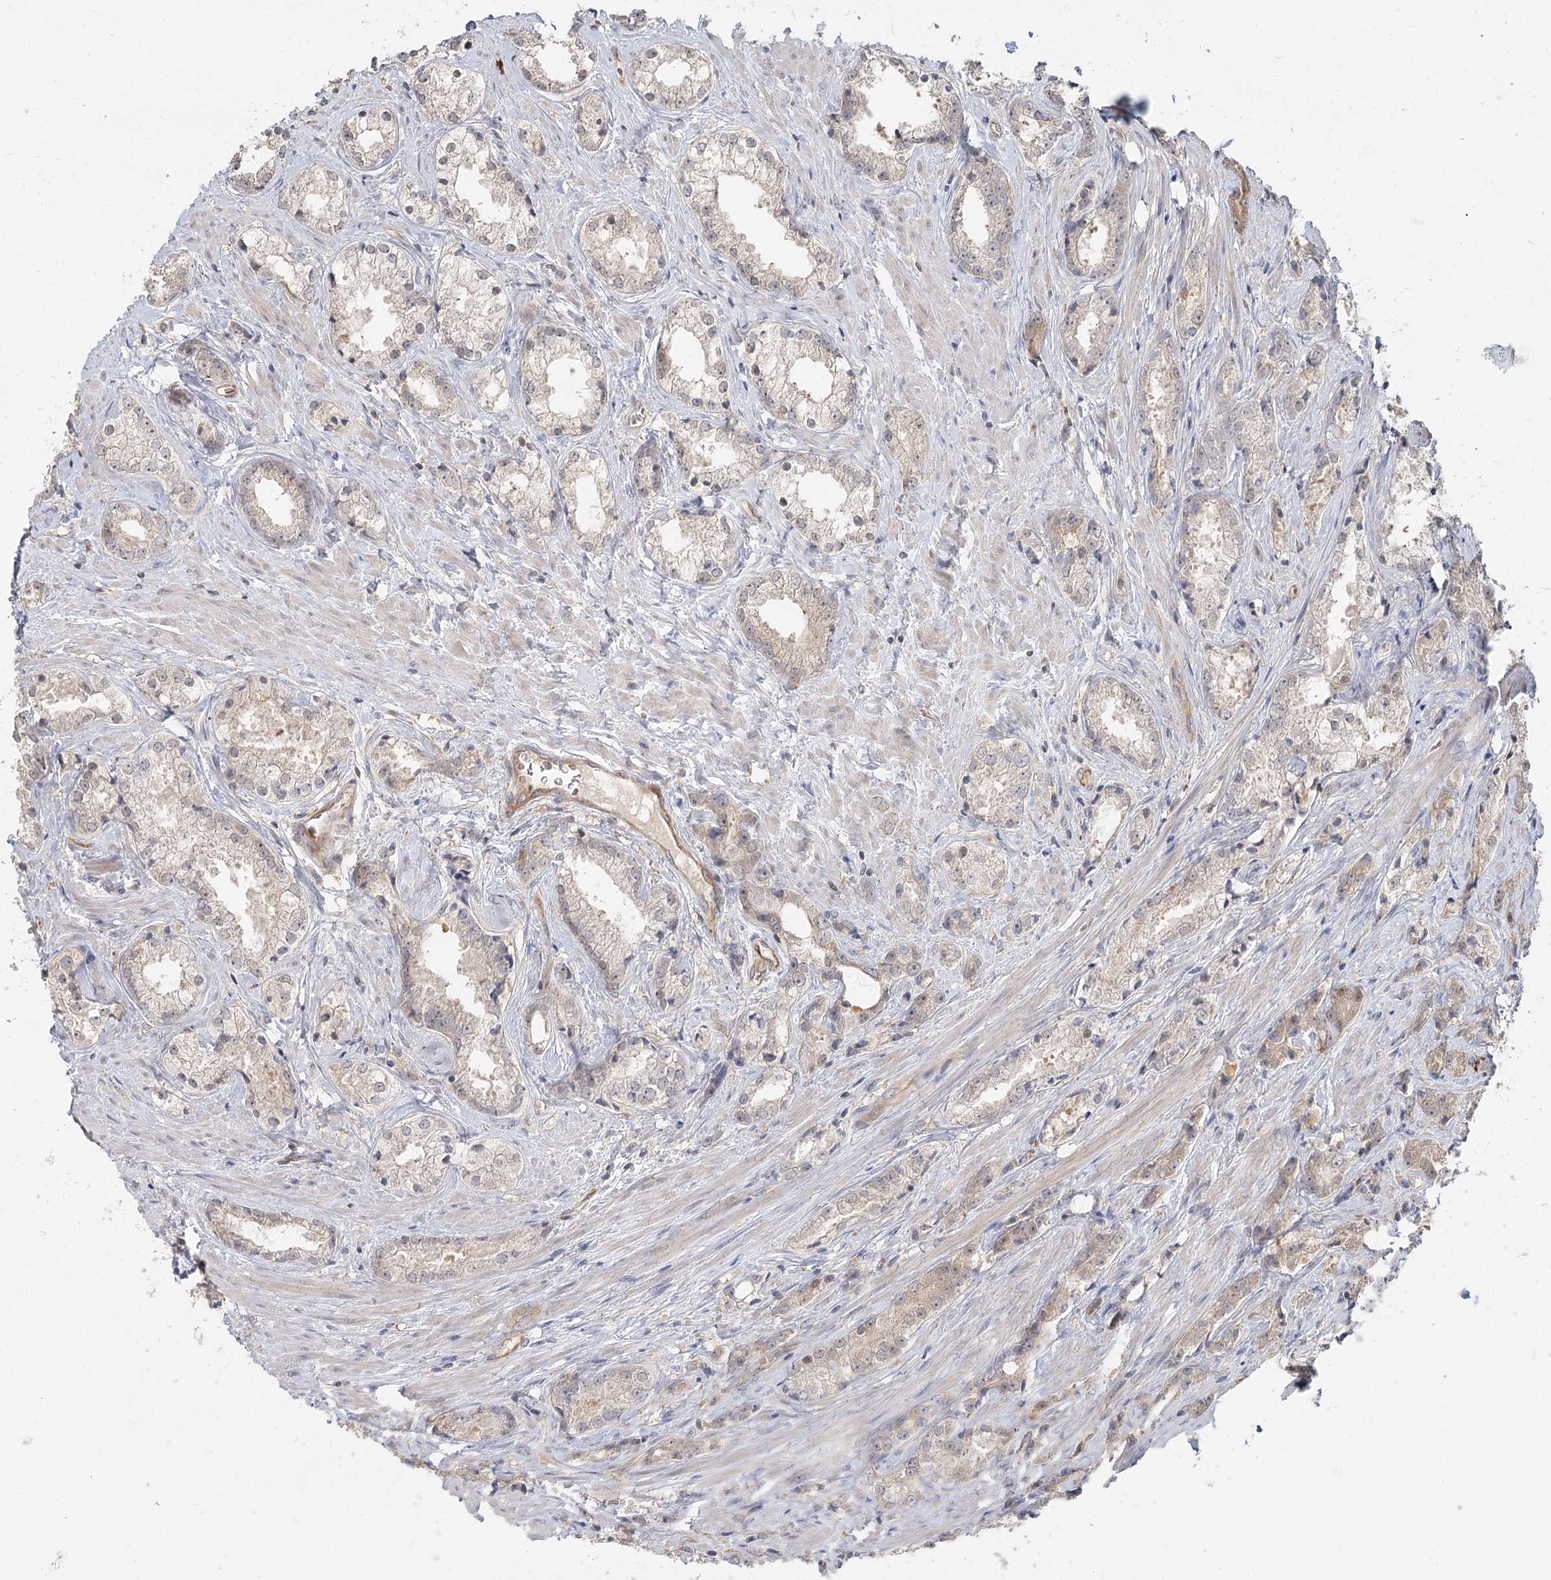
{"staining": {"intensity": "weak", "quantity": "<25%", "location": "cytoplasmic/membranous"}, "tissue": "prostate cancer", "cell_type": "Tumor cells", "image_type": "cancer", "snomed": [{"axis": "morphology", "description": "Adenocarcinoma, High grade"}, {"axis": "topography", "description": "Prostate"}], "caption": "Immunohistochemical staining of adenocarcinoma (high-grade) (prostate) displays no significant expression in tumor cells.", "gene": "GUCY2C", "patient": {"sex": "male", "age": 66}}